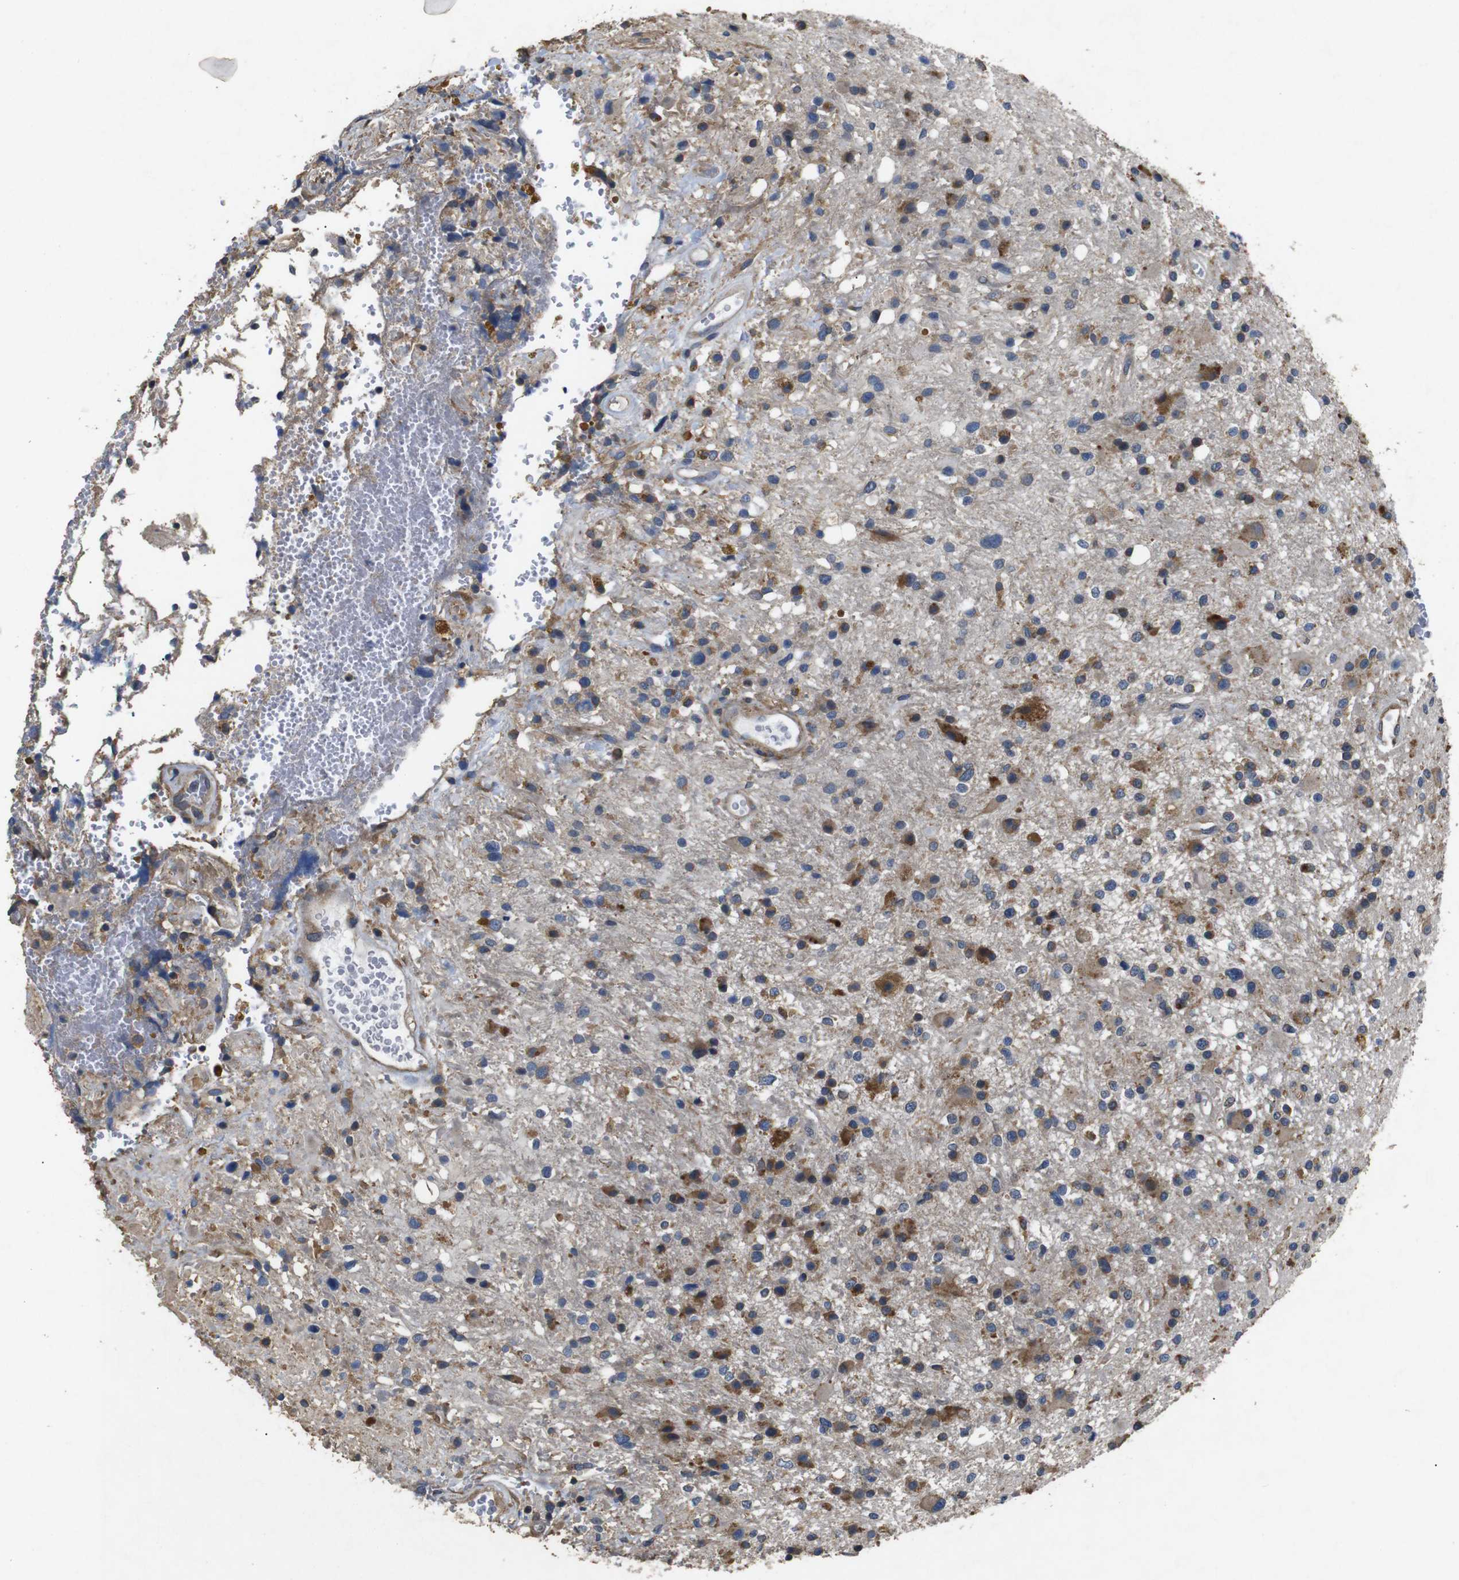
{"staining": {"intensity": "strong", "quantity": "25%-75%", "location": "cytoplasmic/membranous"}, "tissue": "glioma", "cell_type": "Tumor cells", "image_type": "cancer", "snomed": [{"axis": "morphology", "description": "Glioma, malignant, High grade"}, {"axis": "topography", "description": "Brain"}], "caption": "Immunohistochemical staining of glioma reveals strong cytoplasmic/membranous protein expression in approximately 25%-75% of tumor cells.", "gene": "BNIP3", "patient": {"sex": "male", "age": 33}}